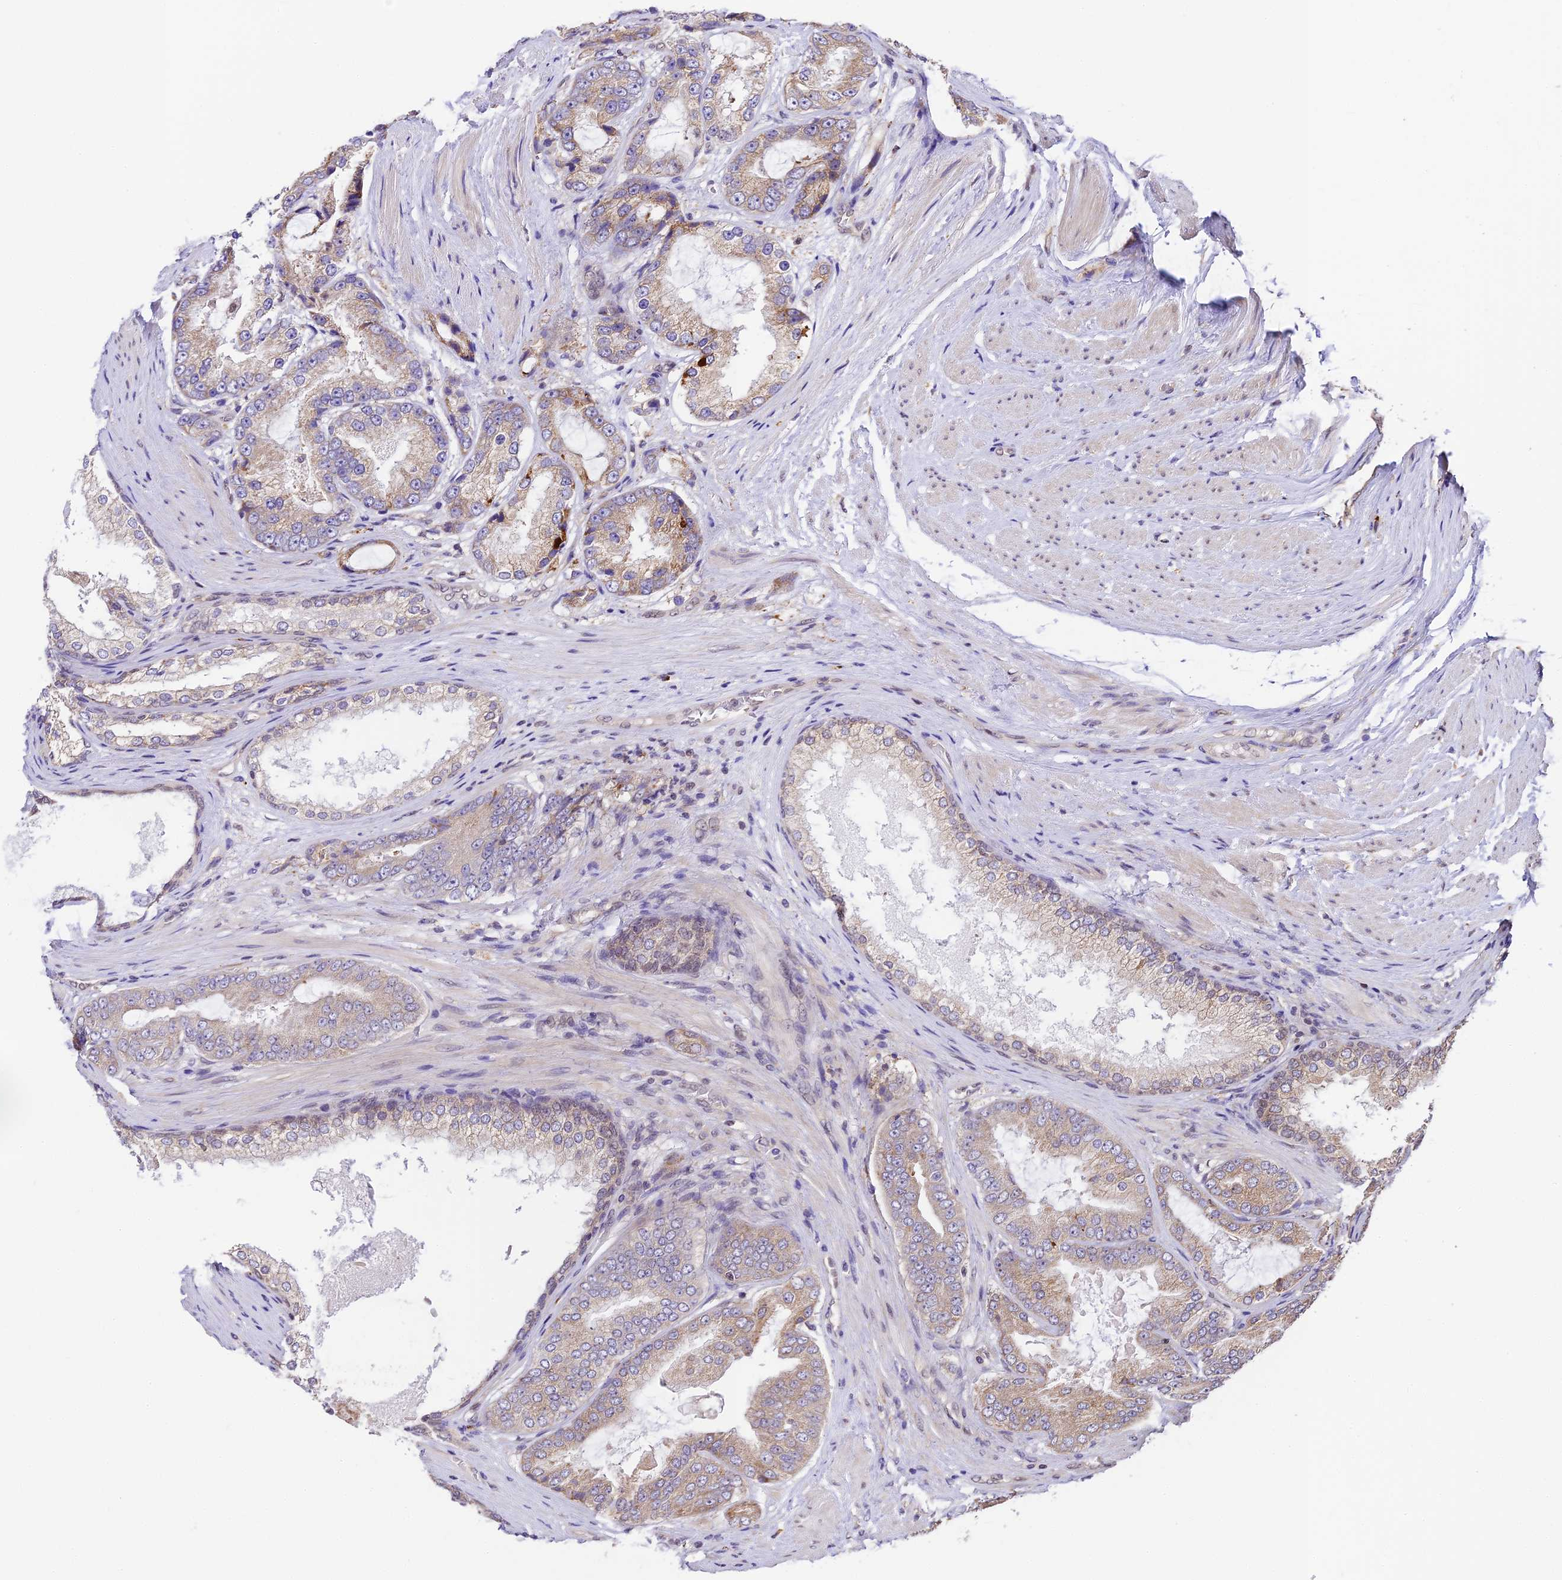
{"staining": {"intensity": "moderate", "quantity": "<25%", "location": "cytoplasmic/membranous"}, "tissue": "prostate cancer", "cell_type": "Tumor cells", "image_type": "cancer", "snomed": [{"axis": "morphology", "description": "Adenocarcinoma, High grade"}, {"axis": "topography", "description": "Prostate"}], "caption": "This micrograph demonstrates immunohistochemistry staining of prostate high-grade adenocarcinoma, with low moderate cytoplasmic/membranous staining in about <25% of tumor cells.", "gene": "TRIM22", "patient": {"sex": "male", "age": 60}}